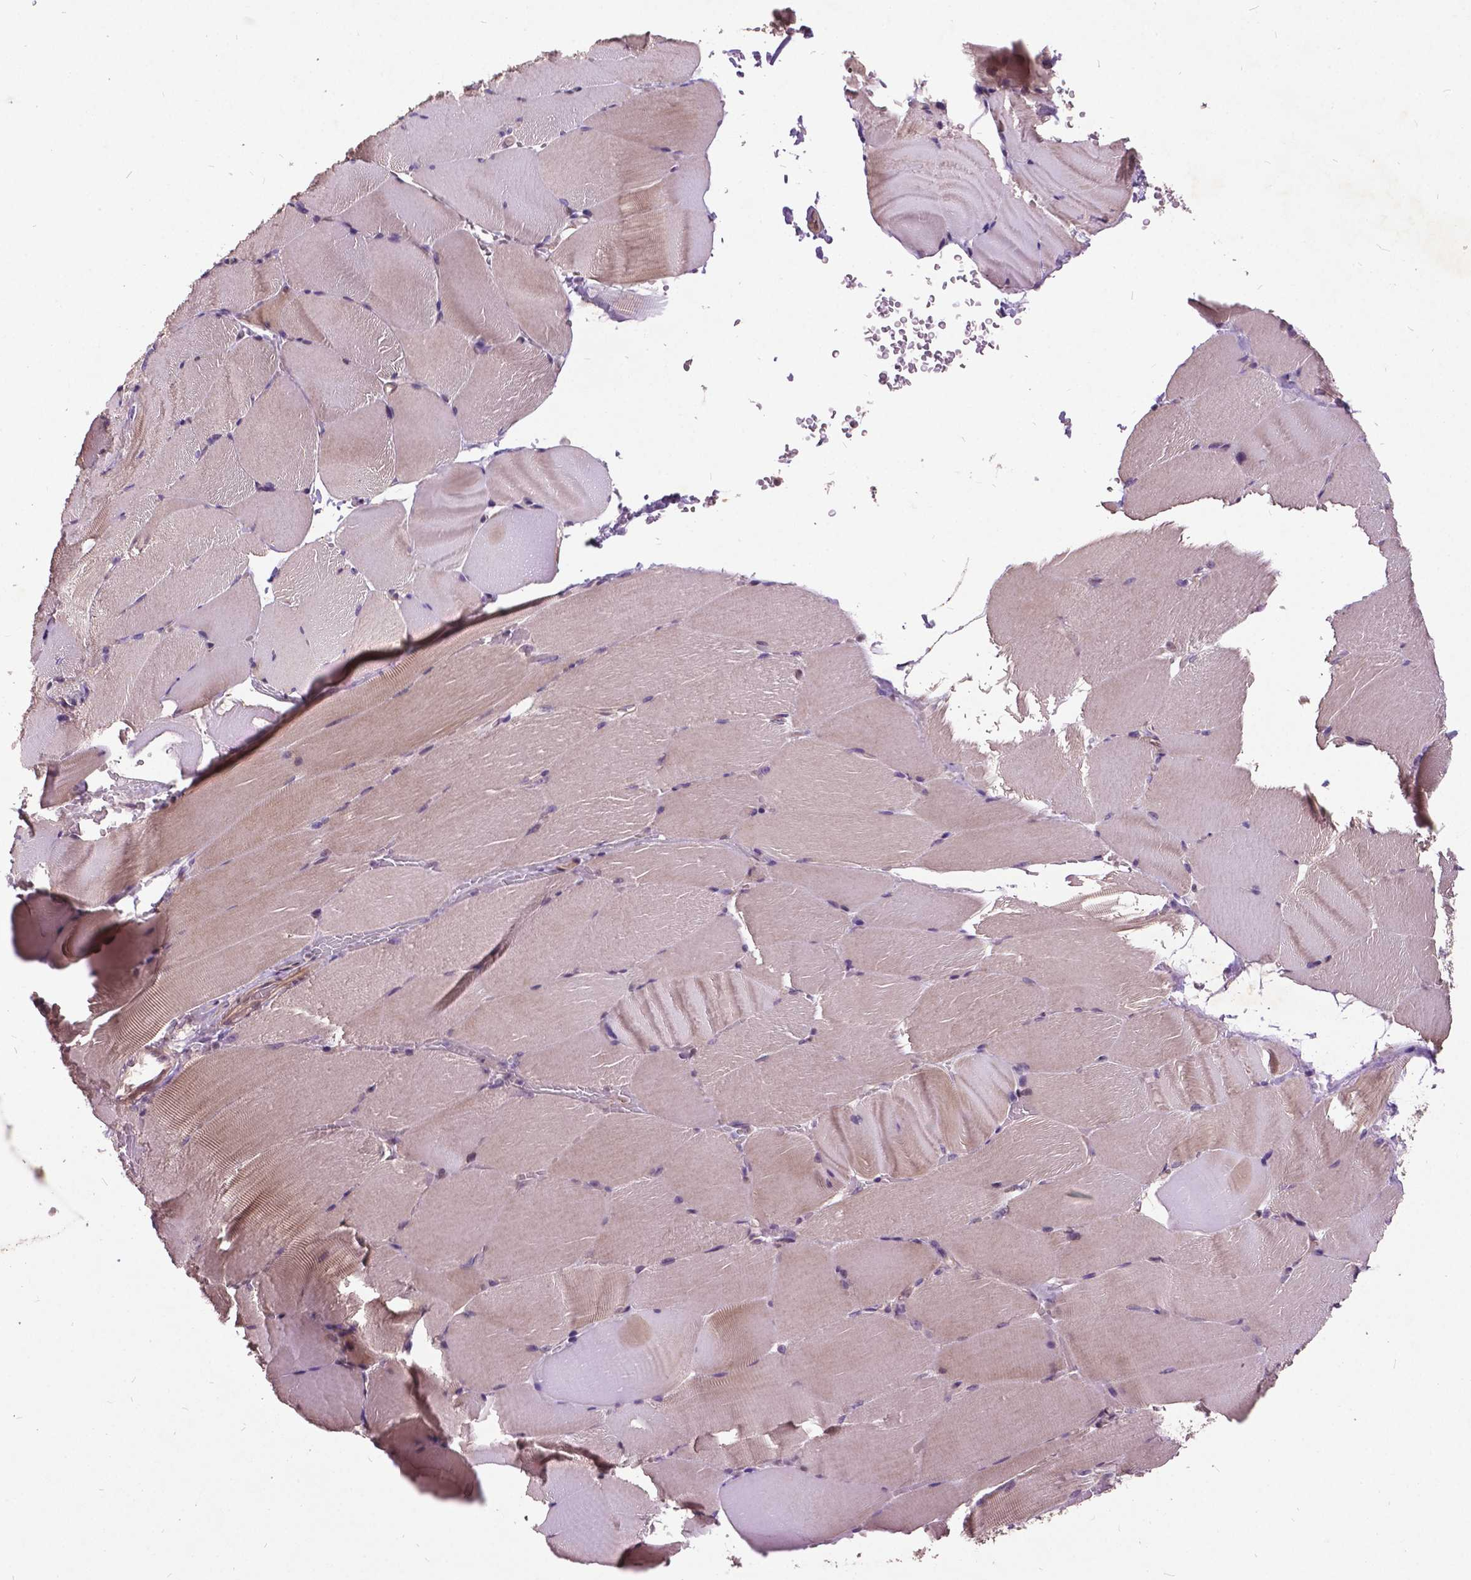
{"staining": {"intensity": "weak", "quantity": "25%-75%", "location": "cytoplasmic/membranous"}, "tissue": "skeletal muscle", "cell_type": "Myocytes", "image_type": "normal", "snomed": [{"axis": "morphology", "description": "Normal tissue, NOS"}, {"axis": "topography", "description": "Skeletal muscle"}], "caption": "This is an image of IHC staining of normal skeletal muscle, which shows weak positivity in the cytoplasmic/membranous of myocytes.", "gene": "AP1S3", "patient": {"sex": "female", "age": 37}}